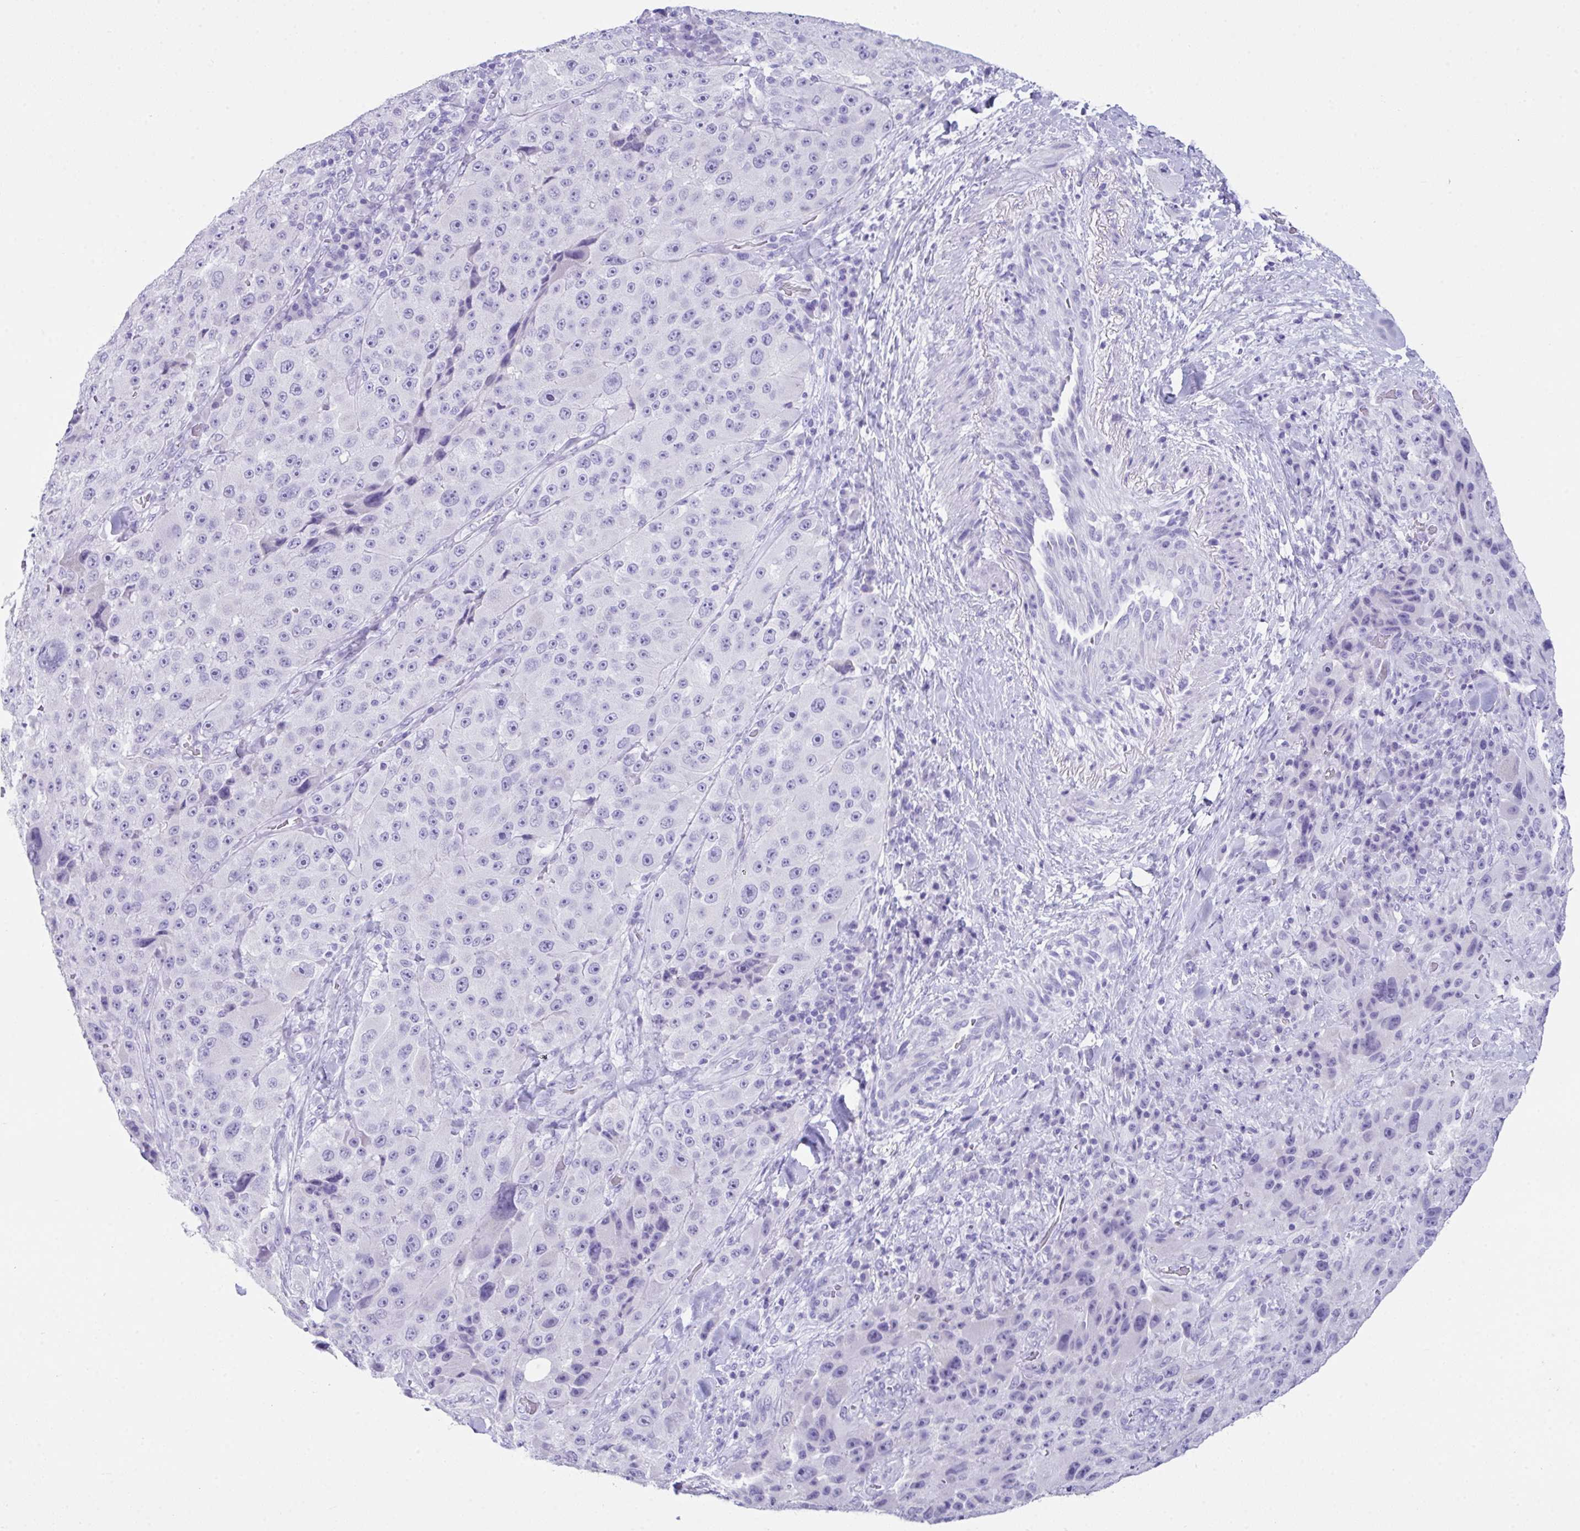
{"staining": {"intensity": "negative", "quantity": "none", "location": "none"}, "tissue": "melanoma", "cell_type": "Tumor cells", "image_type": "cancer", "snomed": [{"axis": "morphology", "description": "Malignant melanoma, Metastatic site"}, {"axis": "topography", "description": "Lymph node"}], "caption": "Melanoma was stained to show a protein in brown. There is no significant expression in tumor cells.", "gene": "LGALS4", "patient": {"sex": "male", "age": 62}}